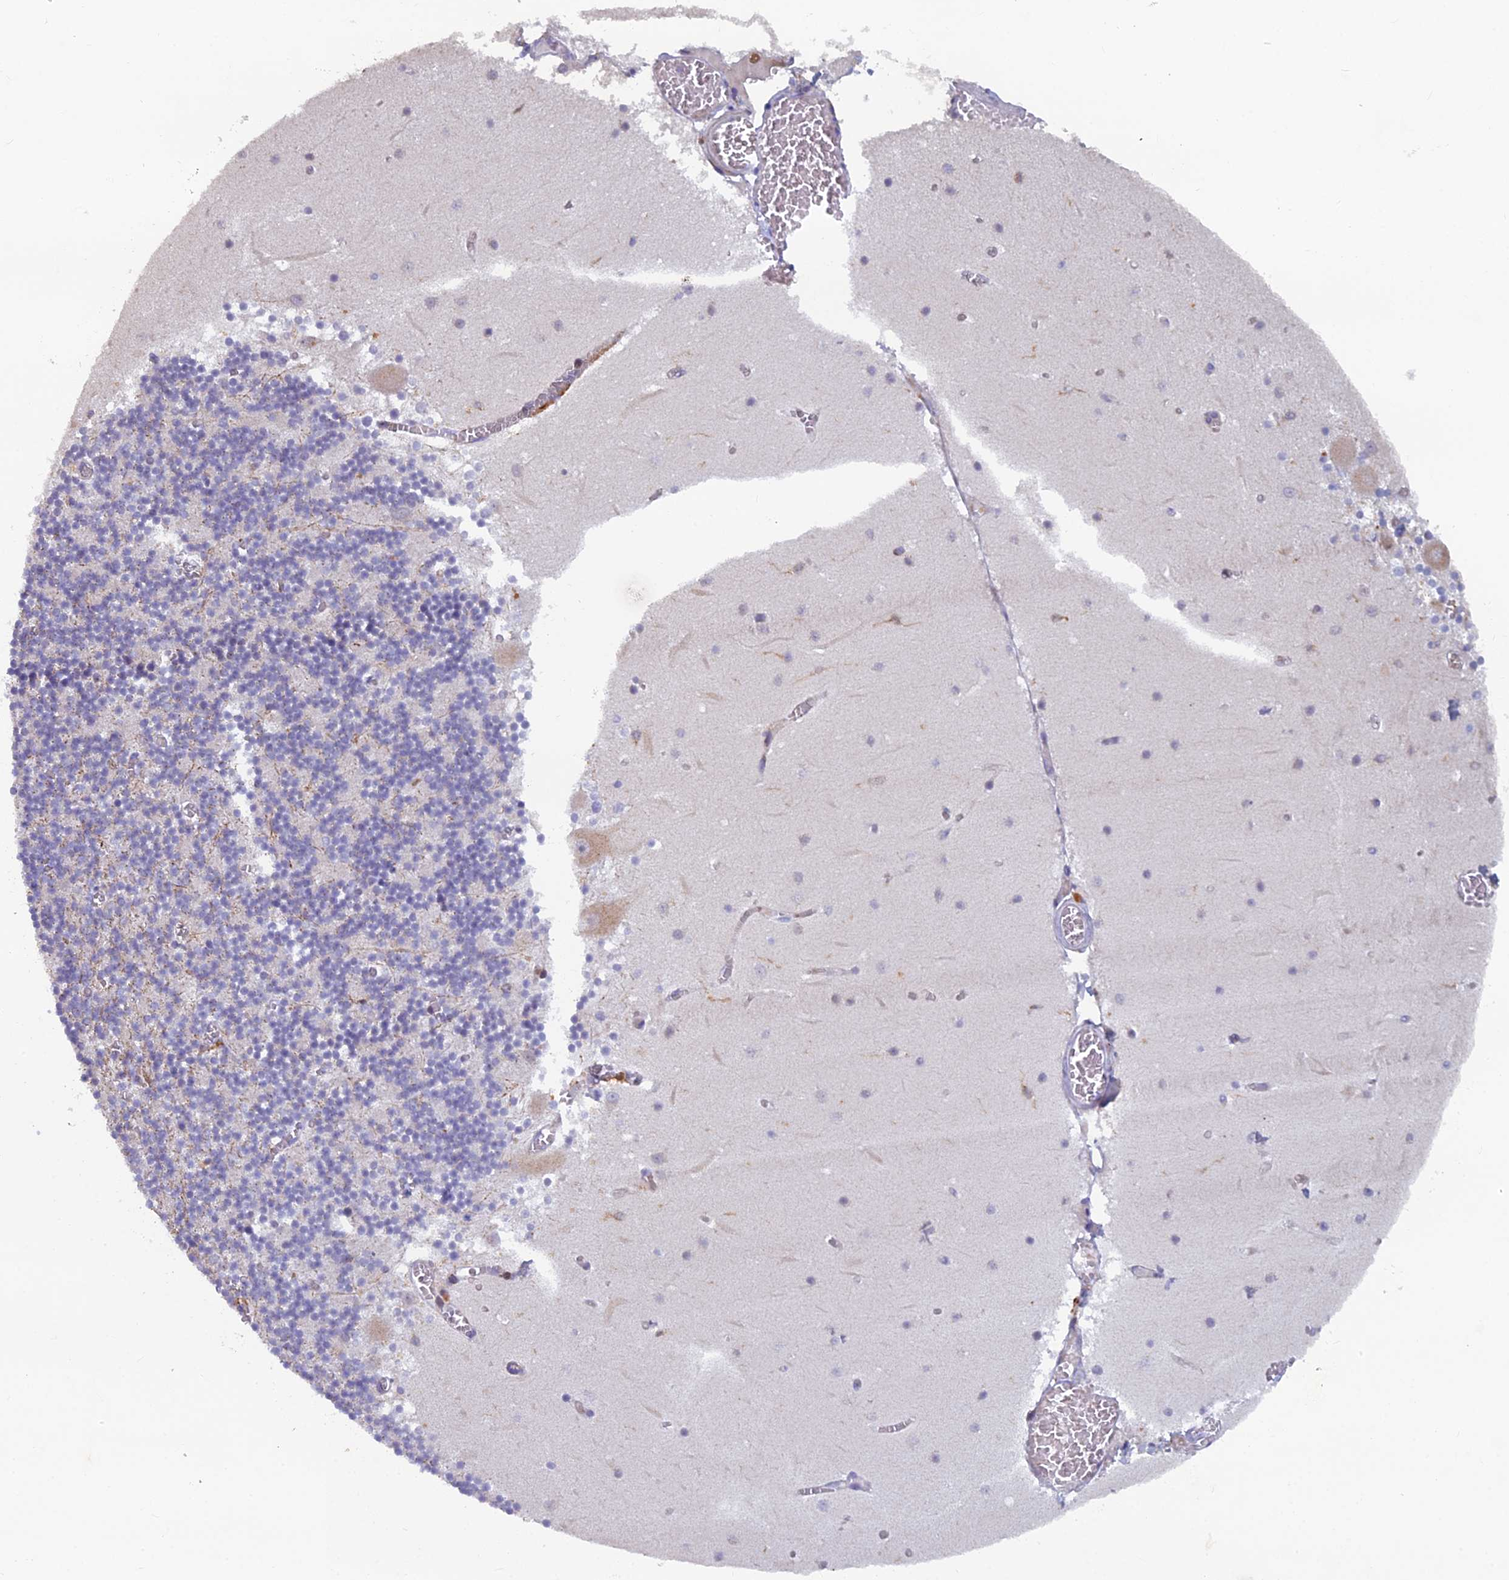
{"staining": {"intensity": "negative", "quantity": "none", "location": "none"}, "tissue": "cerebellum", "cell_type": "Cells in granular layer", "image_type": "normal", "snomed": [{"axis": "morphology", "description": "Normal tissue, NOS"}, {"axis": "topography", "description": "Cerebellum"}], "caption": "DAB (3,3'-diaminobenzidine) immunohistochemical staining of normal cerebellum displays no significant expression in cells in granular layer. (DAB immunohistochemistry visualized using brightfield microscopy, high magnification).", "gene": "B9D2", "patient": {"sex": "female", "age": 28}}